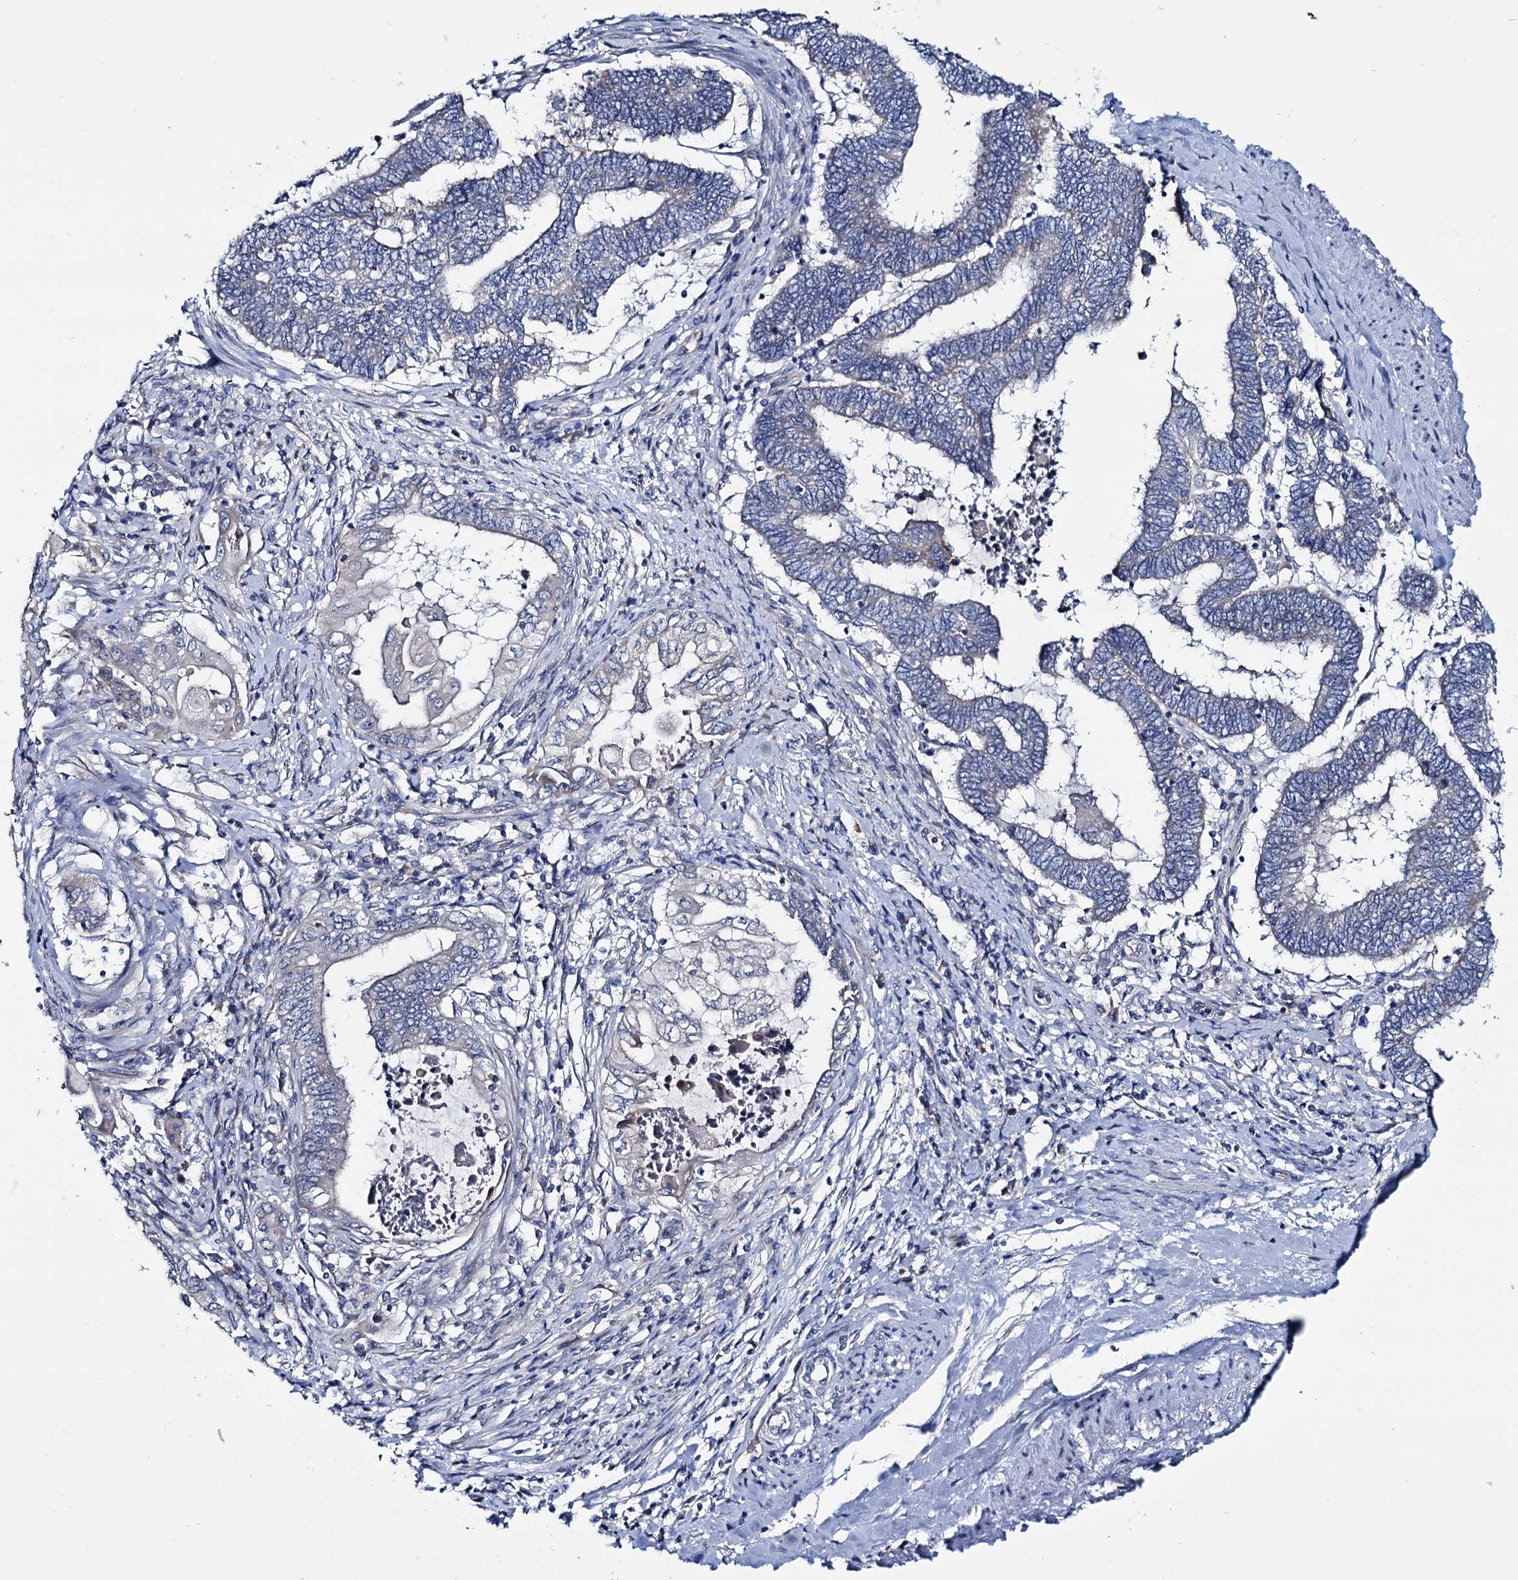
{"staining": {"intensity": "negative", "quantity": "none", "location": "none"}, "tissue": "endometrial cancer", "cell_type": "Tumor cells", "image_type": "cancer", "snomed": [{"axis": "morphology", "description": "Adenocarcinoma, NOS"}, {"axis": "topography", "description": "Uterus"}, {"axis": "topography", "description": "Endometrium"}], "caption": "This is a histopathology image of IHC staining of adenocarcinoma (endometrial), which shows no expression in tumor cells. Nuclei are stained in blue.", "gene": "EYA4", "patient": {"sex": "female", "age": 70}}